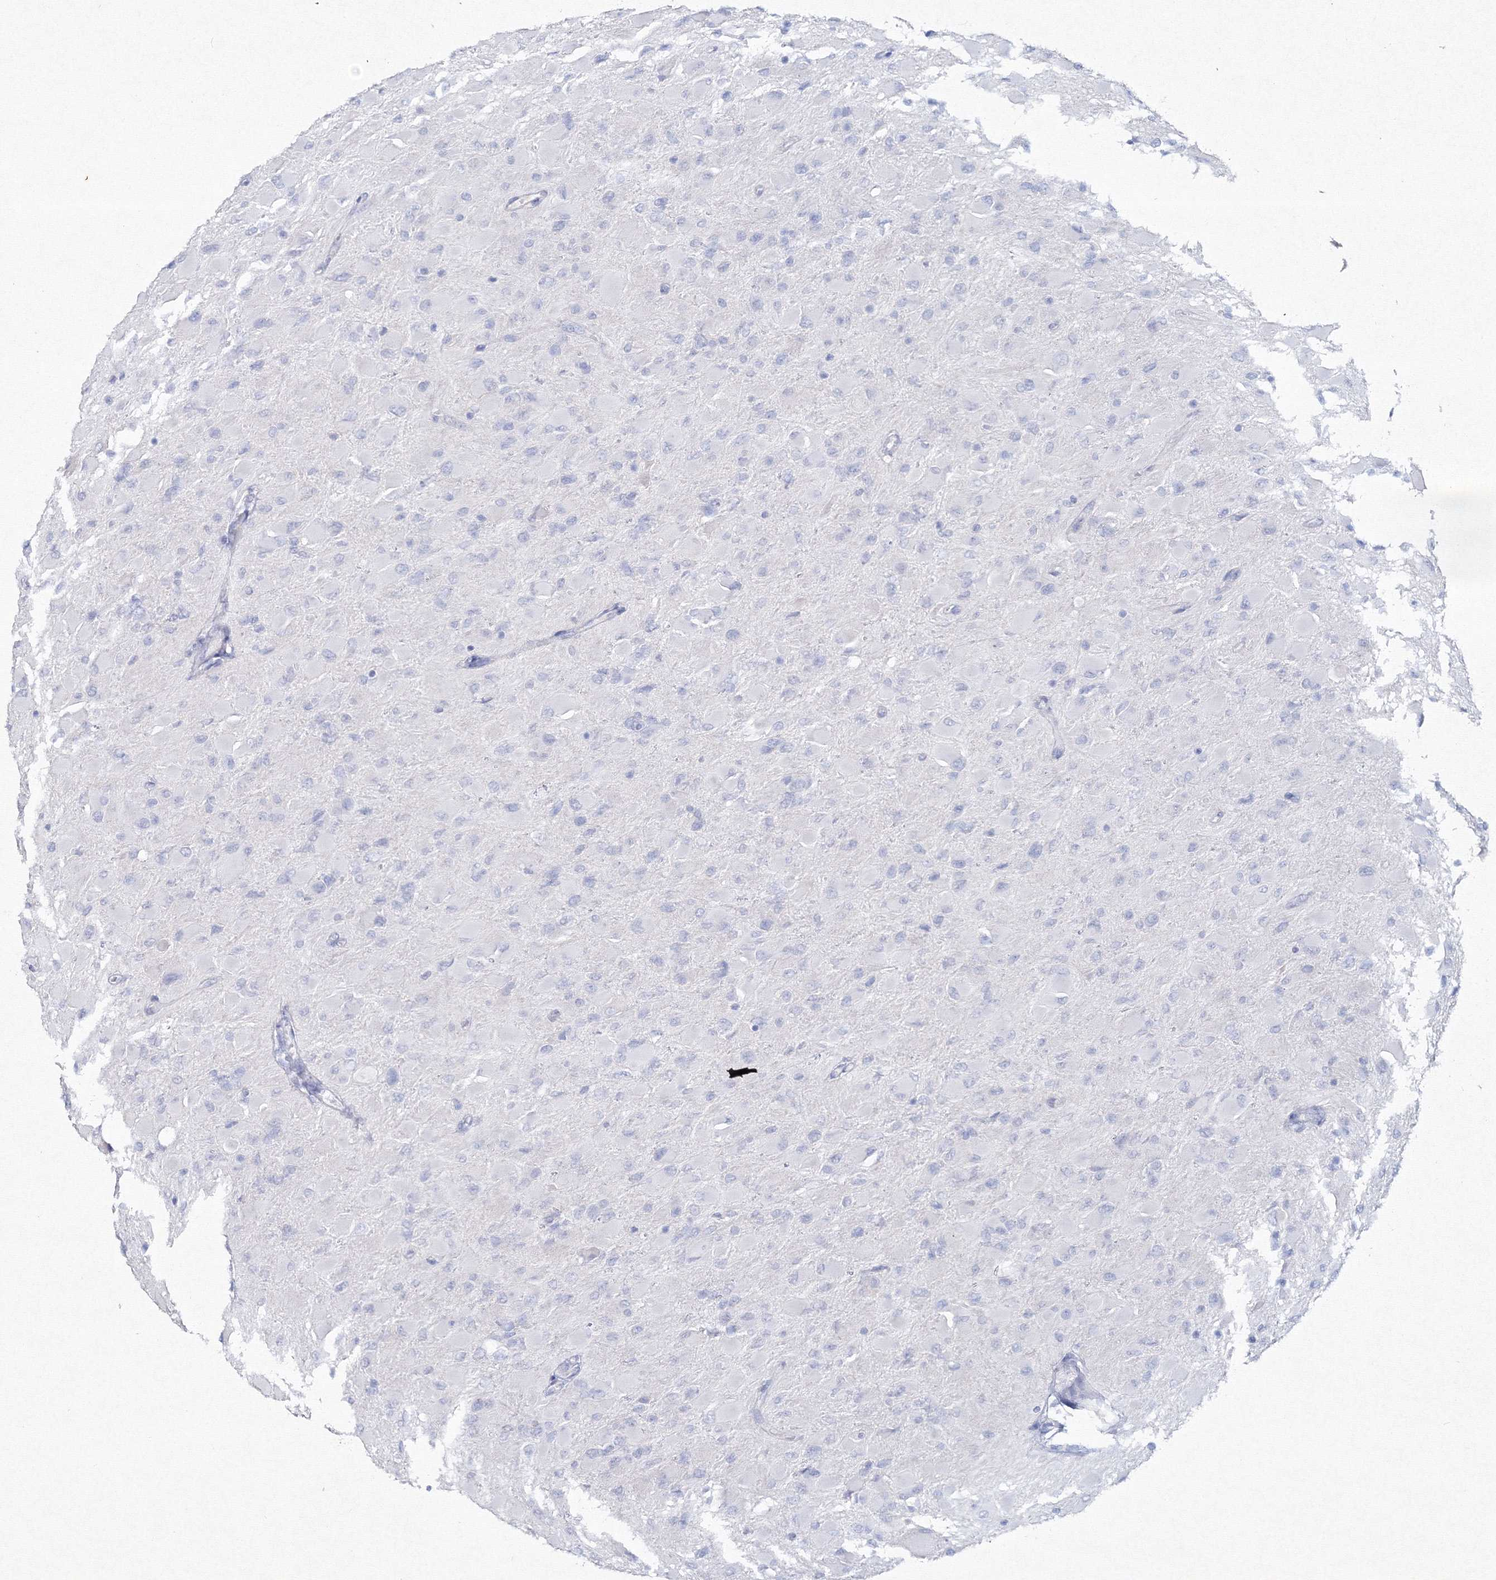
{"staining": {"intensity": "negative", "quantity": "none", "location": "none"}, "tissue": "glioma", "cell_type": "Tumor cells", "image_type": "cancer", "snomed": [{"axis": "morphology", "description": "Glioma, malignant, High grade"}, {"axis": "topography", "description": "Cerebral cortex"}], "caption": "There is no significant positivity in tumor cells of malignant high-grade glioma. The staining was performed using DAB to visualize the protein expression in brown, while the nuclei were stained in blue with hematoxylin (Magnification: 20x).", "gene": "GCKR", "patient": {"sex": "female", "age": 36}}